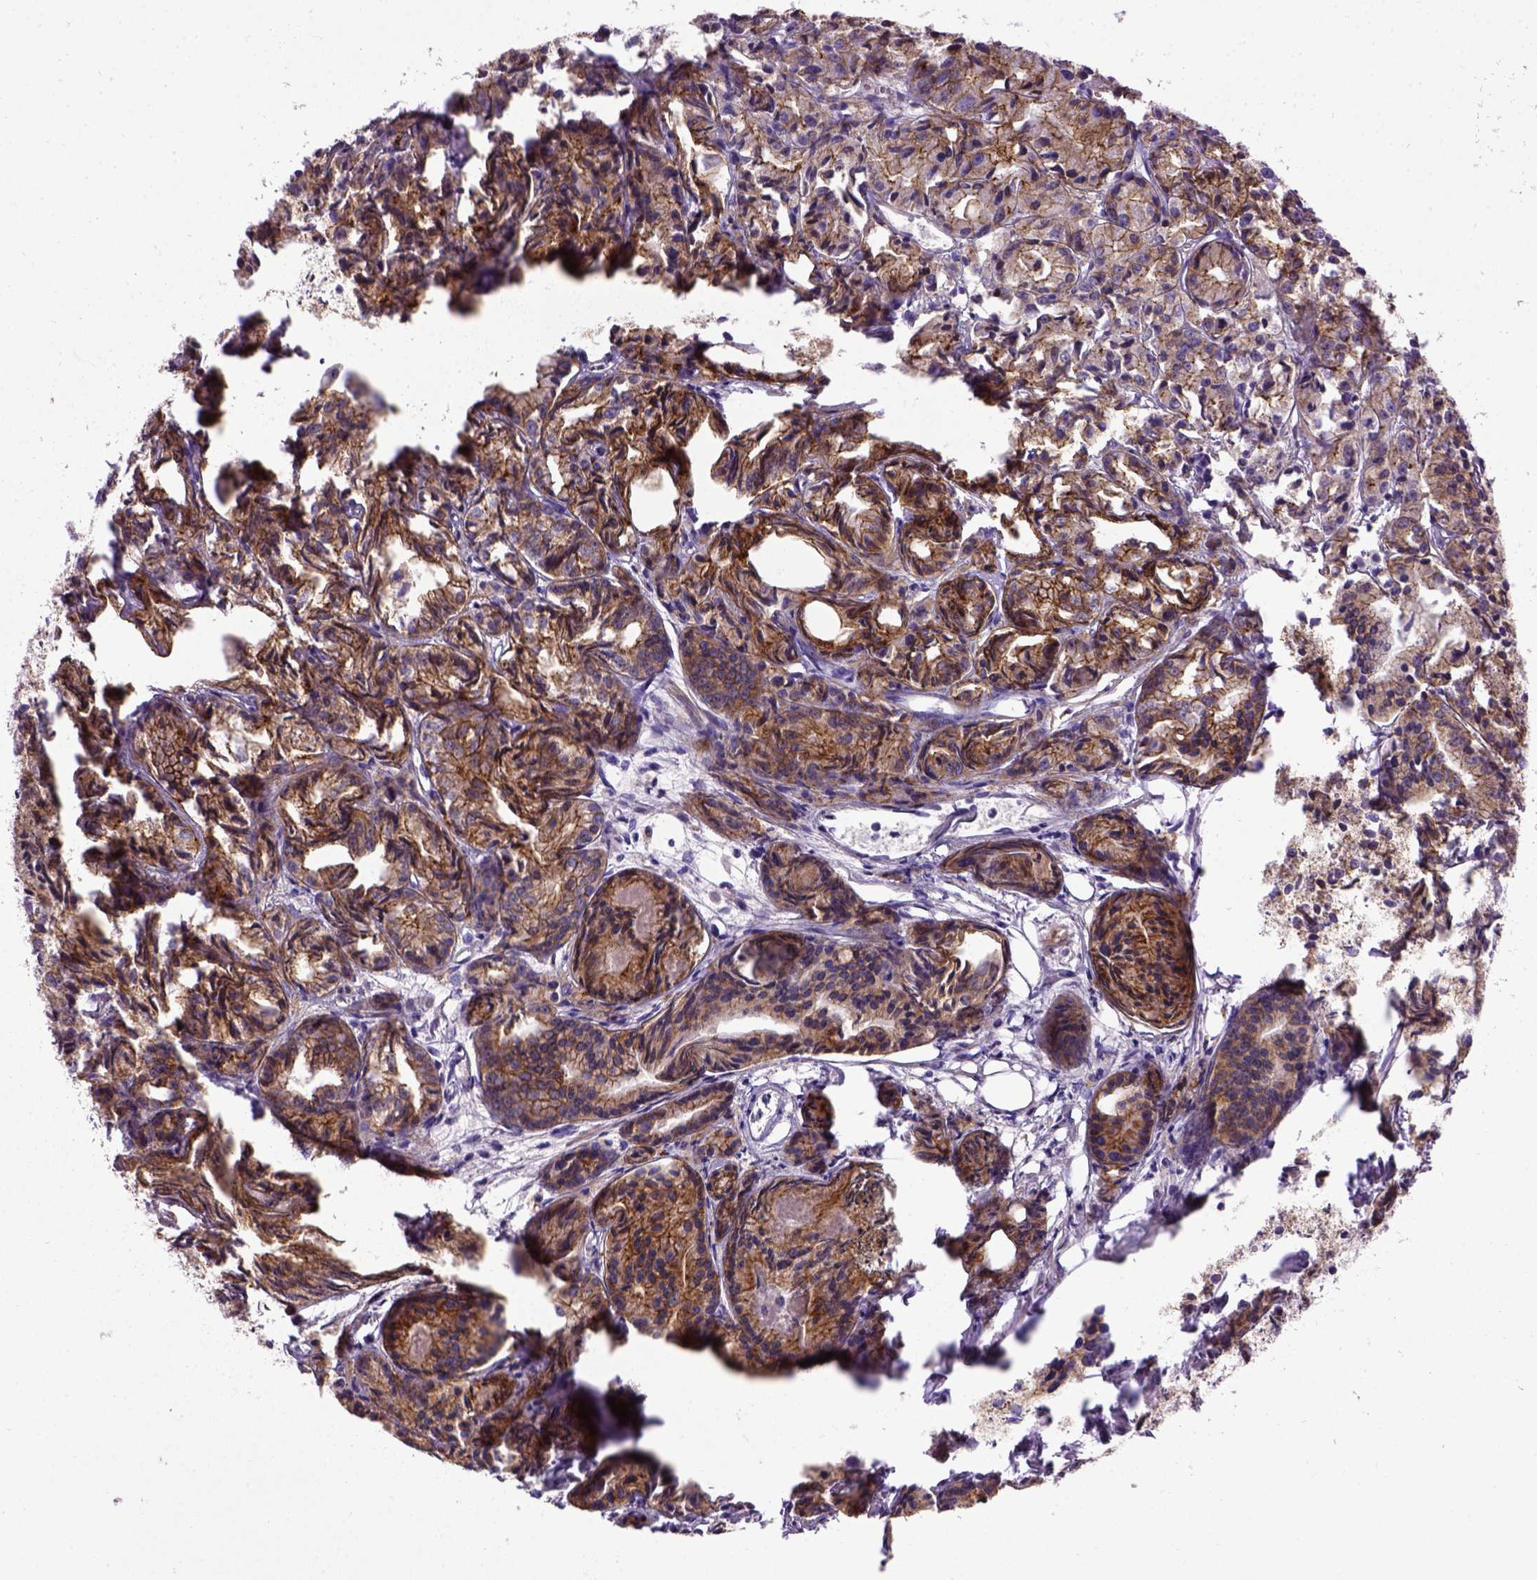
{"staining": {"intensity": "moderate", "quantity": ">75%", "location": "cytoplasmic/membranous"}, "tissue": "prostate cancer", "cell_type": "Tumor cells", "image_type": "cancer", "snomed": [{"axis": "morphology", "description": "Adenocarcinoma, Medium grade"}, {"axis": "topography", "description": "Prostate"}], "caption": "Protein analysis of prostate cancer (adenocarcinoma (medium-grade)) tissue exhibits moderate cytoplasmic/membranous positivity in about >75% of tumor cells. (Brightfield microscopy of DAB IHC at high magnification).", "gene": "CDH1", "patient": {"sex": "male", "age": 74}}